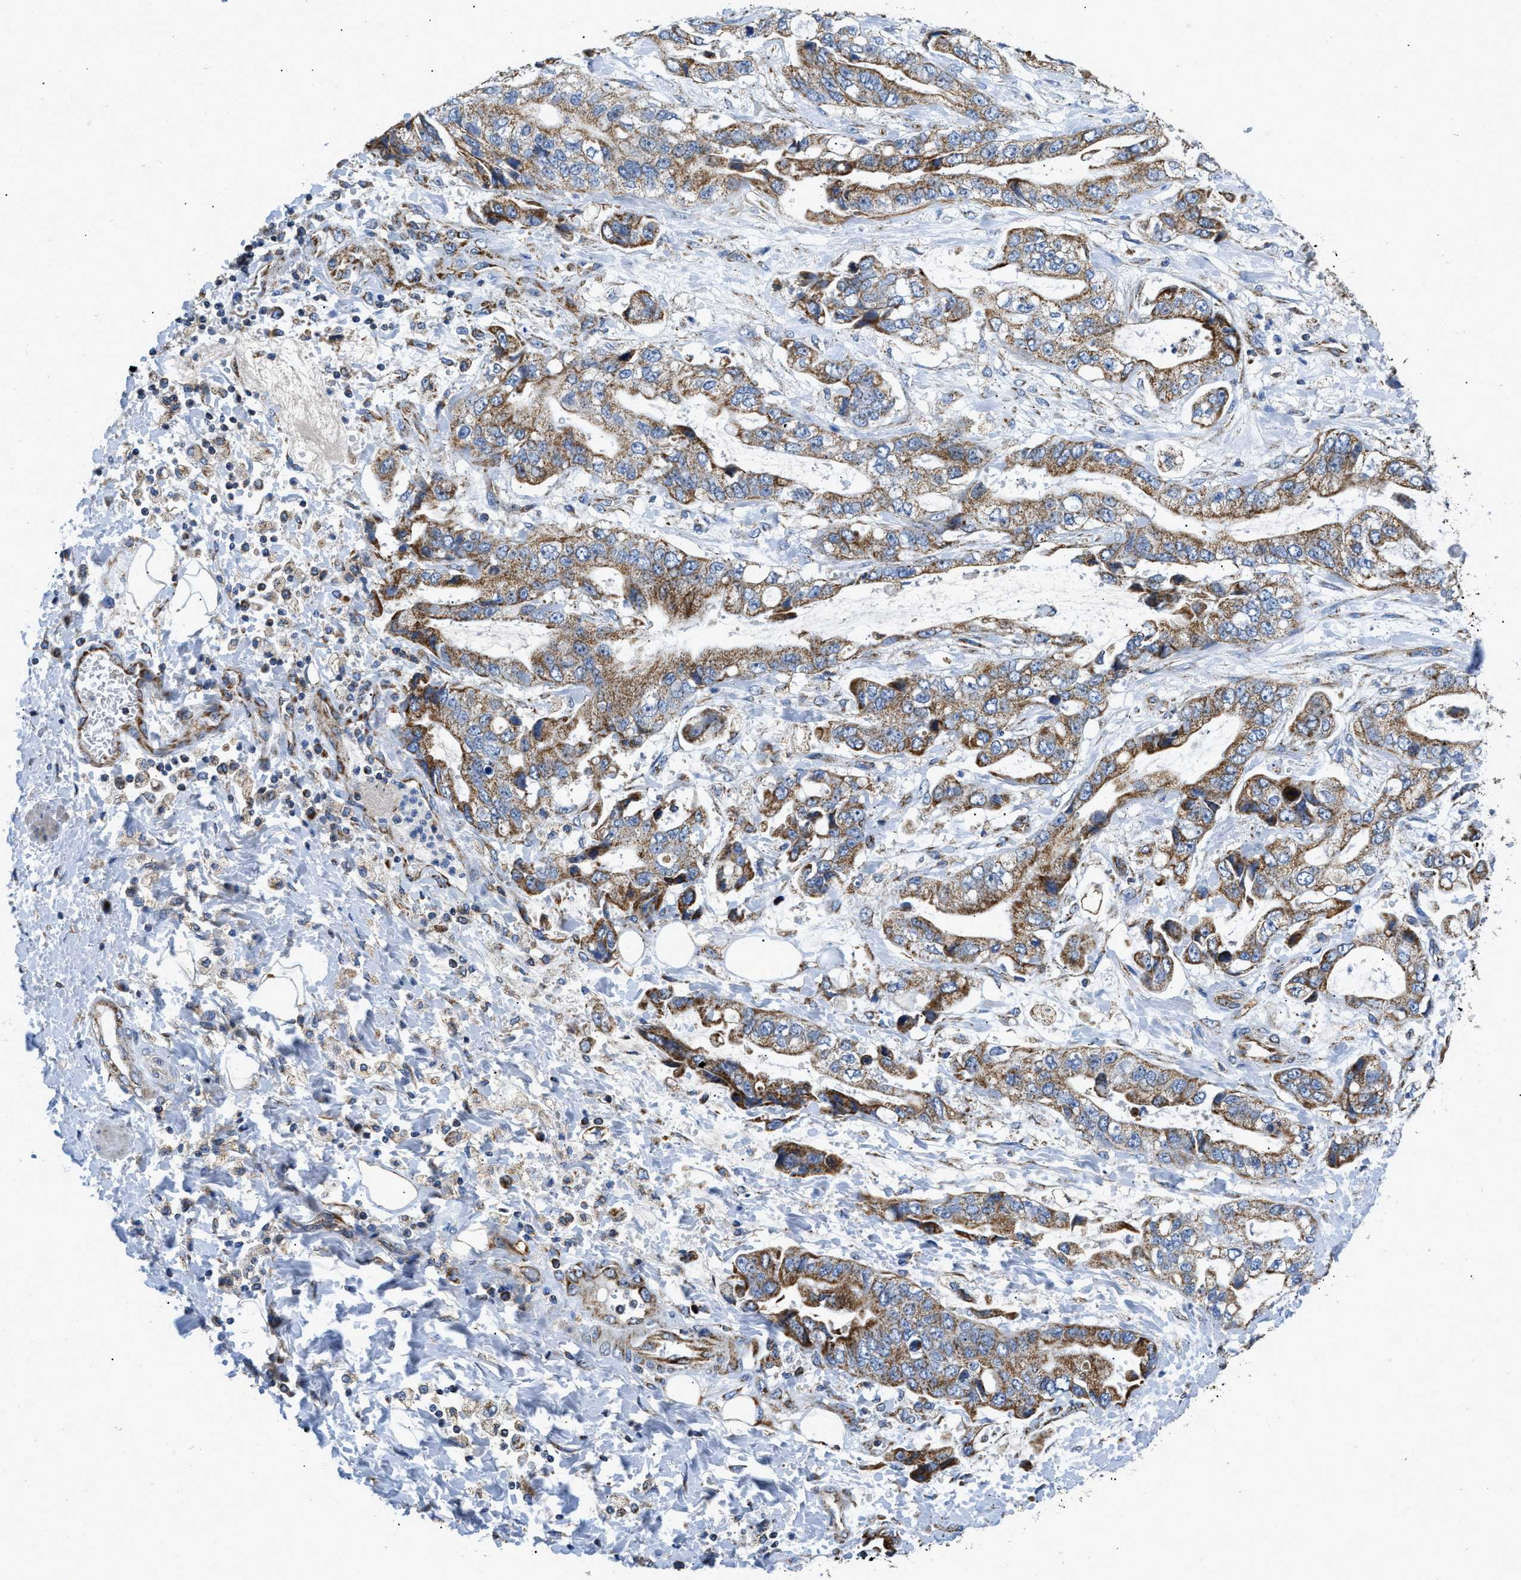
{"staining": {"intensity": "moderate", "quantity": ">75%", "location": "cytoplasmic/membranous"}, "tissue": "stomach cancer", "cell_type": "Tumor cells", "image_type": "cancer", "snomed": [{"axis": "morphology", "description": "Normal tissue, NOS"}, {"axis": "morphology", "description": "Adenocarcinoma, NOS"}, {"axis": "topography", "description": "Stomach"}], "caption": "A micrograph of adenocarcinoma (stomach) stained for a protein exhibits moderate cytoplasmic/membranous brown staining in tumor cells.", "gene": "STK33", "patient": {"sex": "male", "age": 62}}